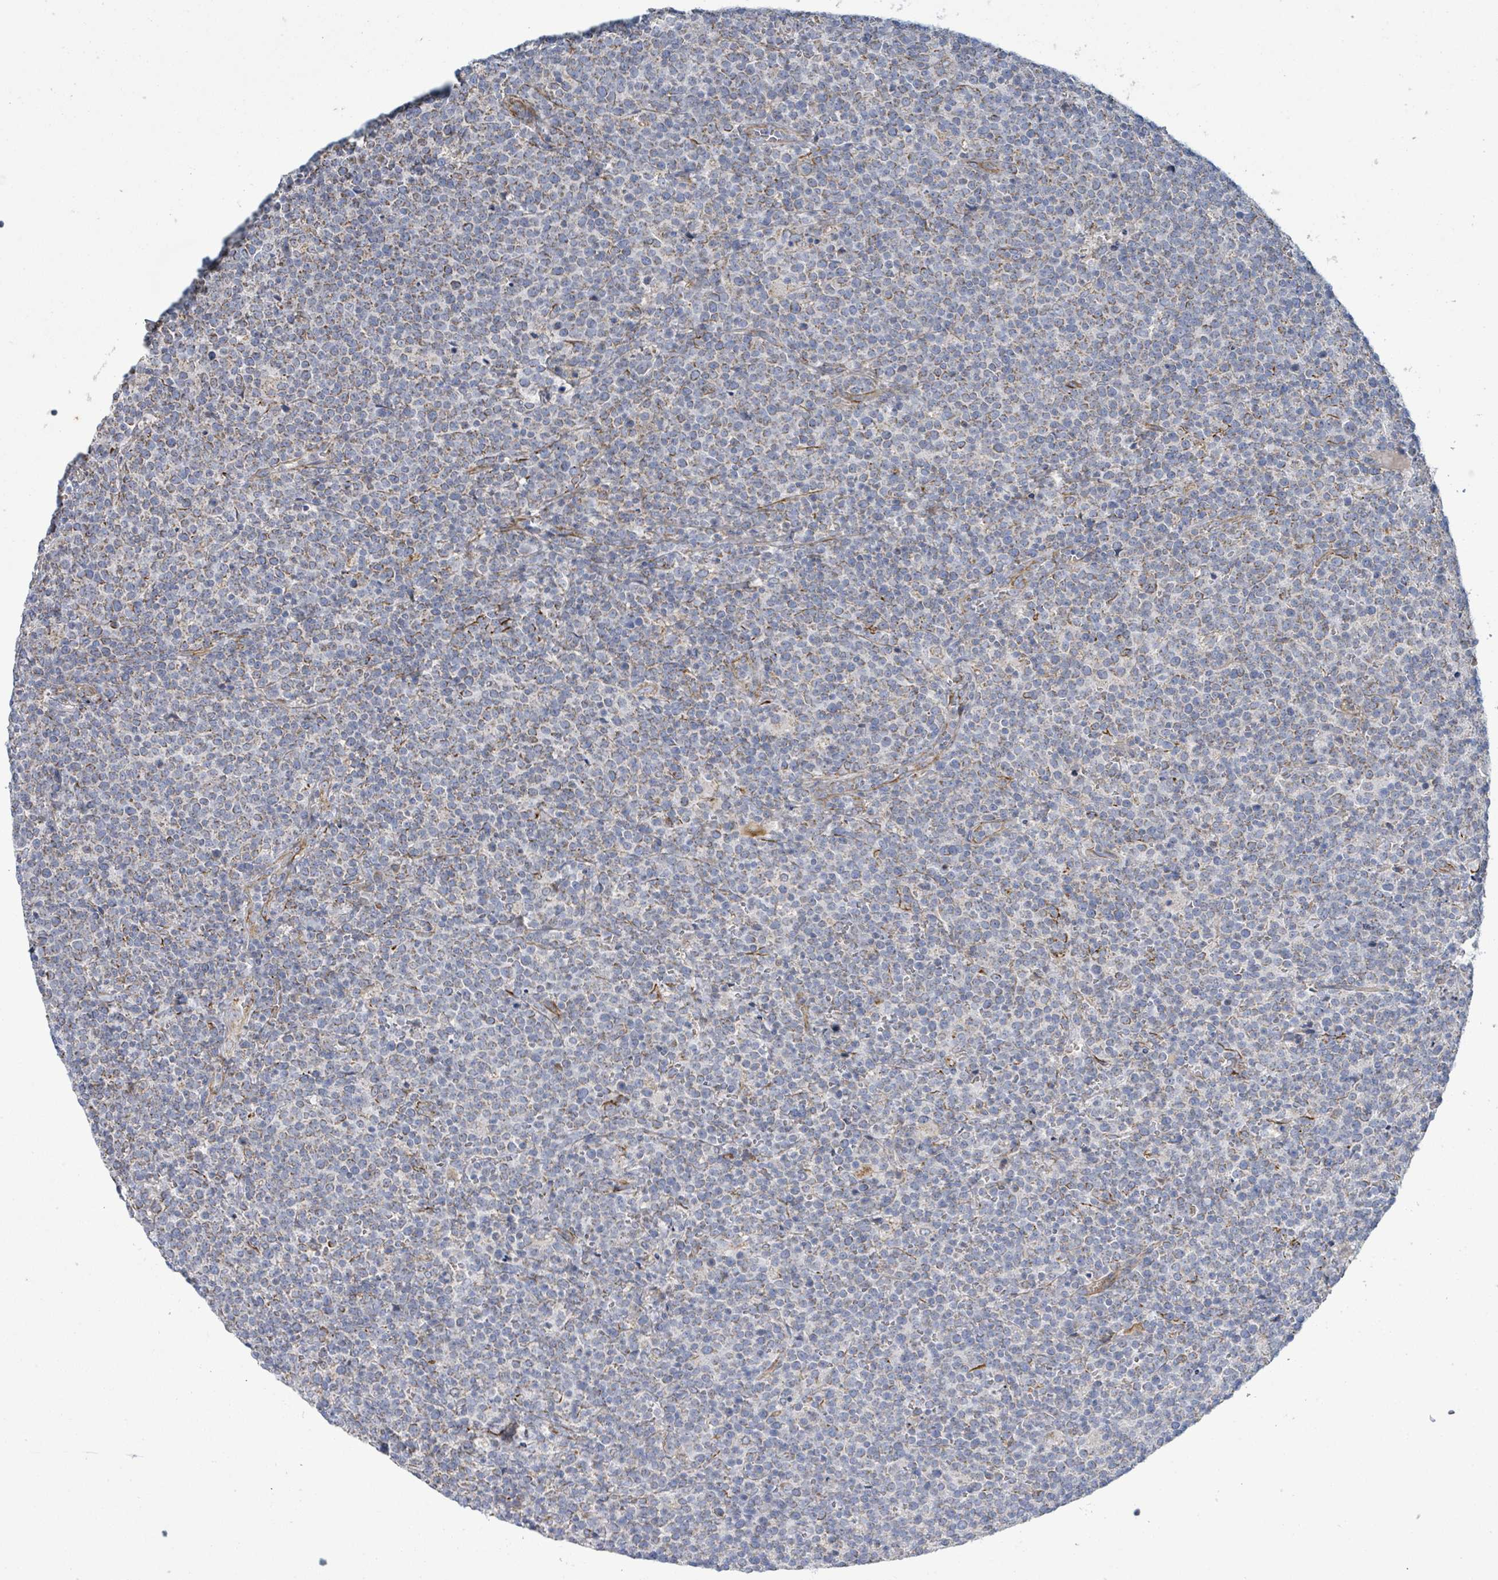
{"staining": {"intensity": "weak", "quantity": "25%-75%", "location": "cytoplasmic/membranous"}, "tissue": "lymphoma", "cell_type": "Tumor cells", "image_type": "cancer", "snomed": [{"axis": "morphology", "description": "Malignant lymphoma, non-Hodgkin's type, High grade"}, {"axis": "topography", "description": "Lymph node"}], "caption": "Human lymphoma stained for a protein (brown) exhibits weak cytoplasmic/membranous positive staining in approximately 25%-75% of tumor cells.", "gene": "ALG12", "patient": {"sex": "male", "age": 61}}